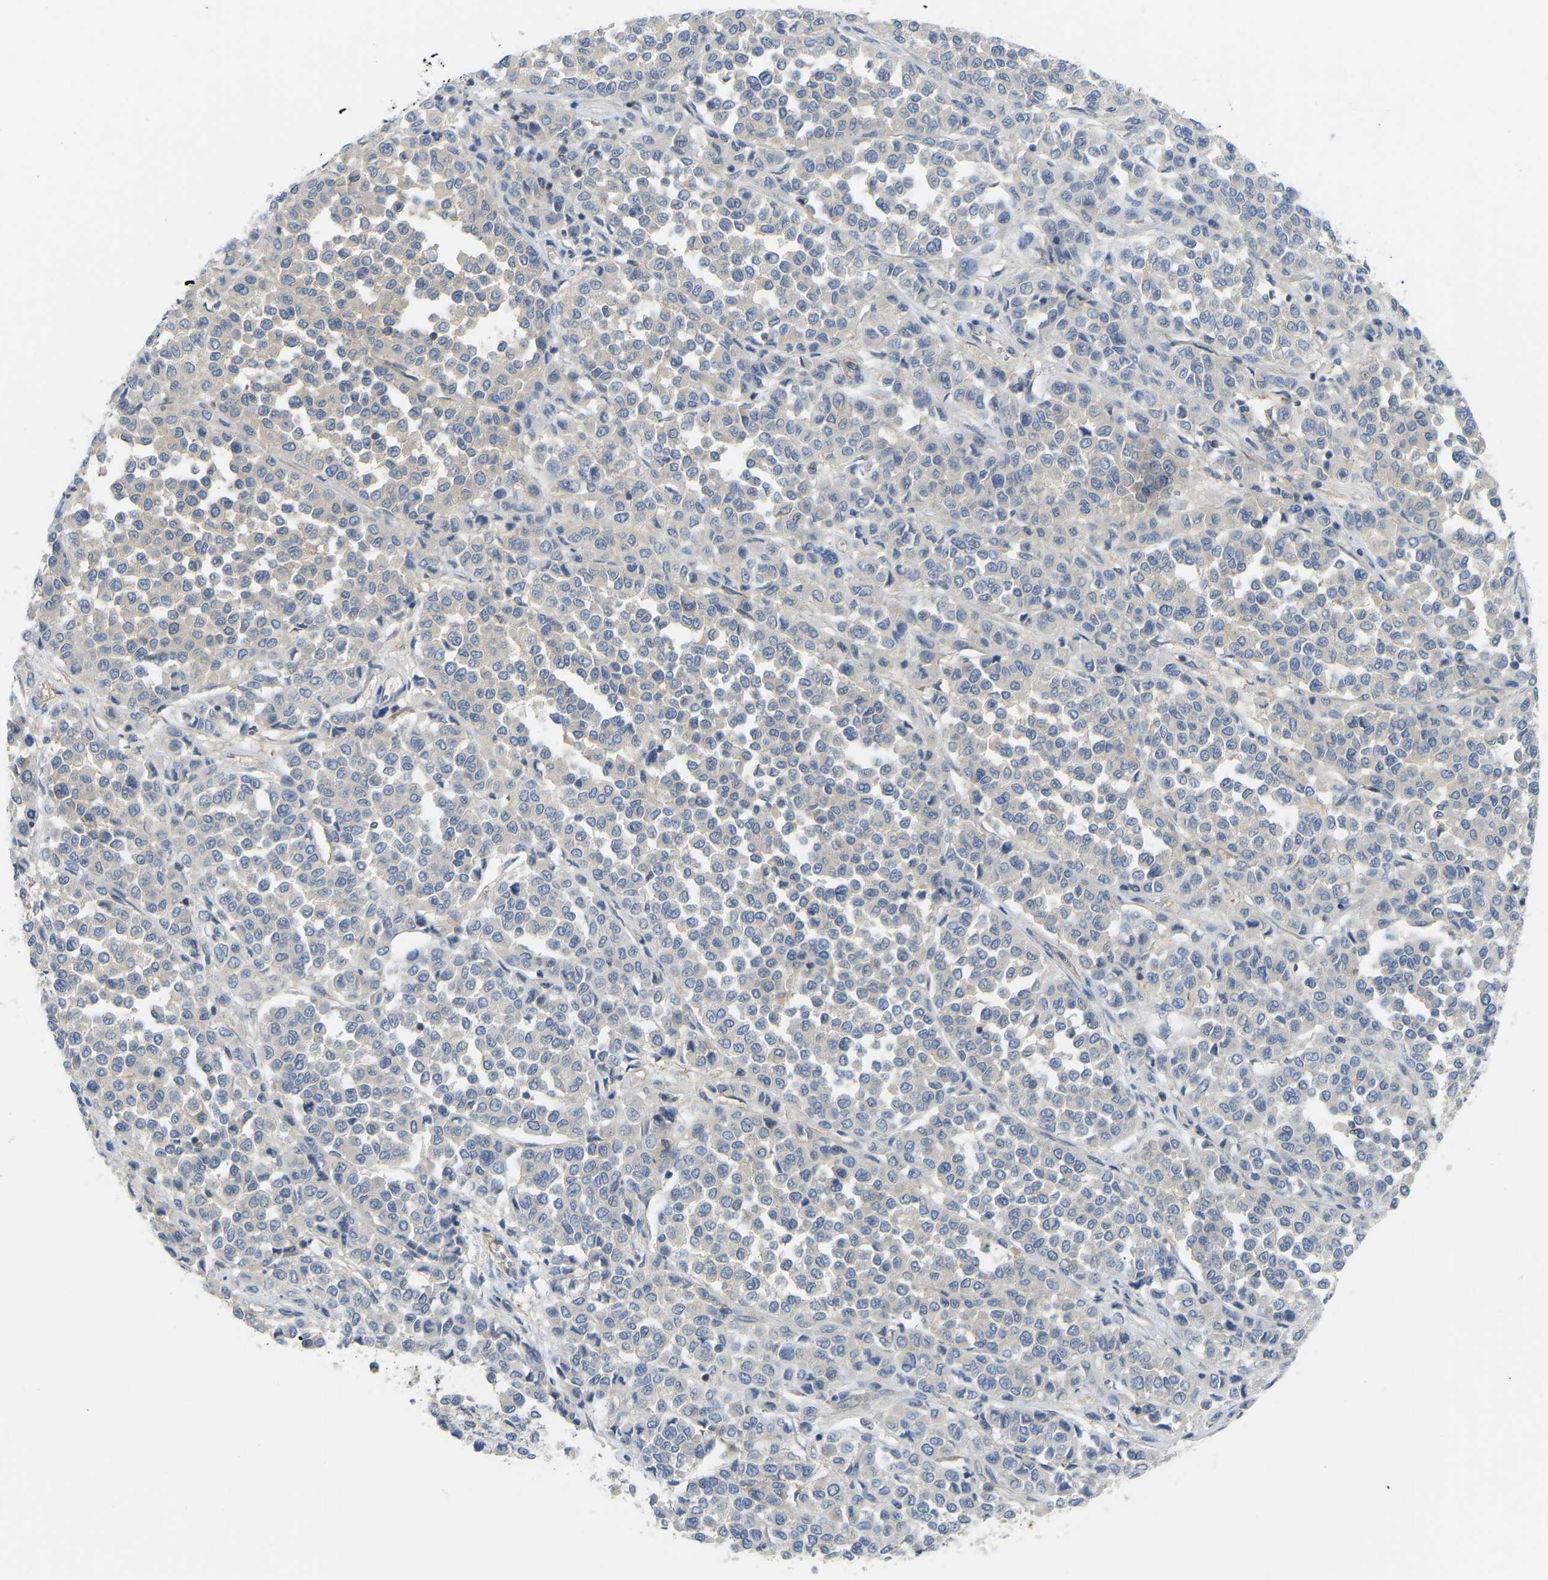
{"staining": {"intensity": "negative", "quantity": "none", "location": "none"}, "tissue": "melanoma", "cell_type": "Tumor cells", "image_type": "cancer", "snomed": [{"axis": "morphology", "description": "Malignant melanoma, Metastatic site"}, {"axis": "topography", "description": "Pancreas"}], "caption": "DAB (3,3'-diaminobenzidine) immunohistochemical staining of human melanoma displays no significant positivity in tumor cells. (Stains: DAB IHC with hematoxylin counter stain, Microscopy: brightfield microscopy at high magnification).", "gene": "PPP3CA", "patient": {"sex": "female", "age": 30}}